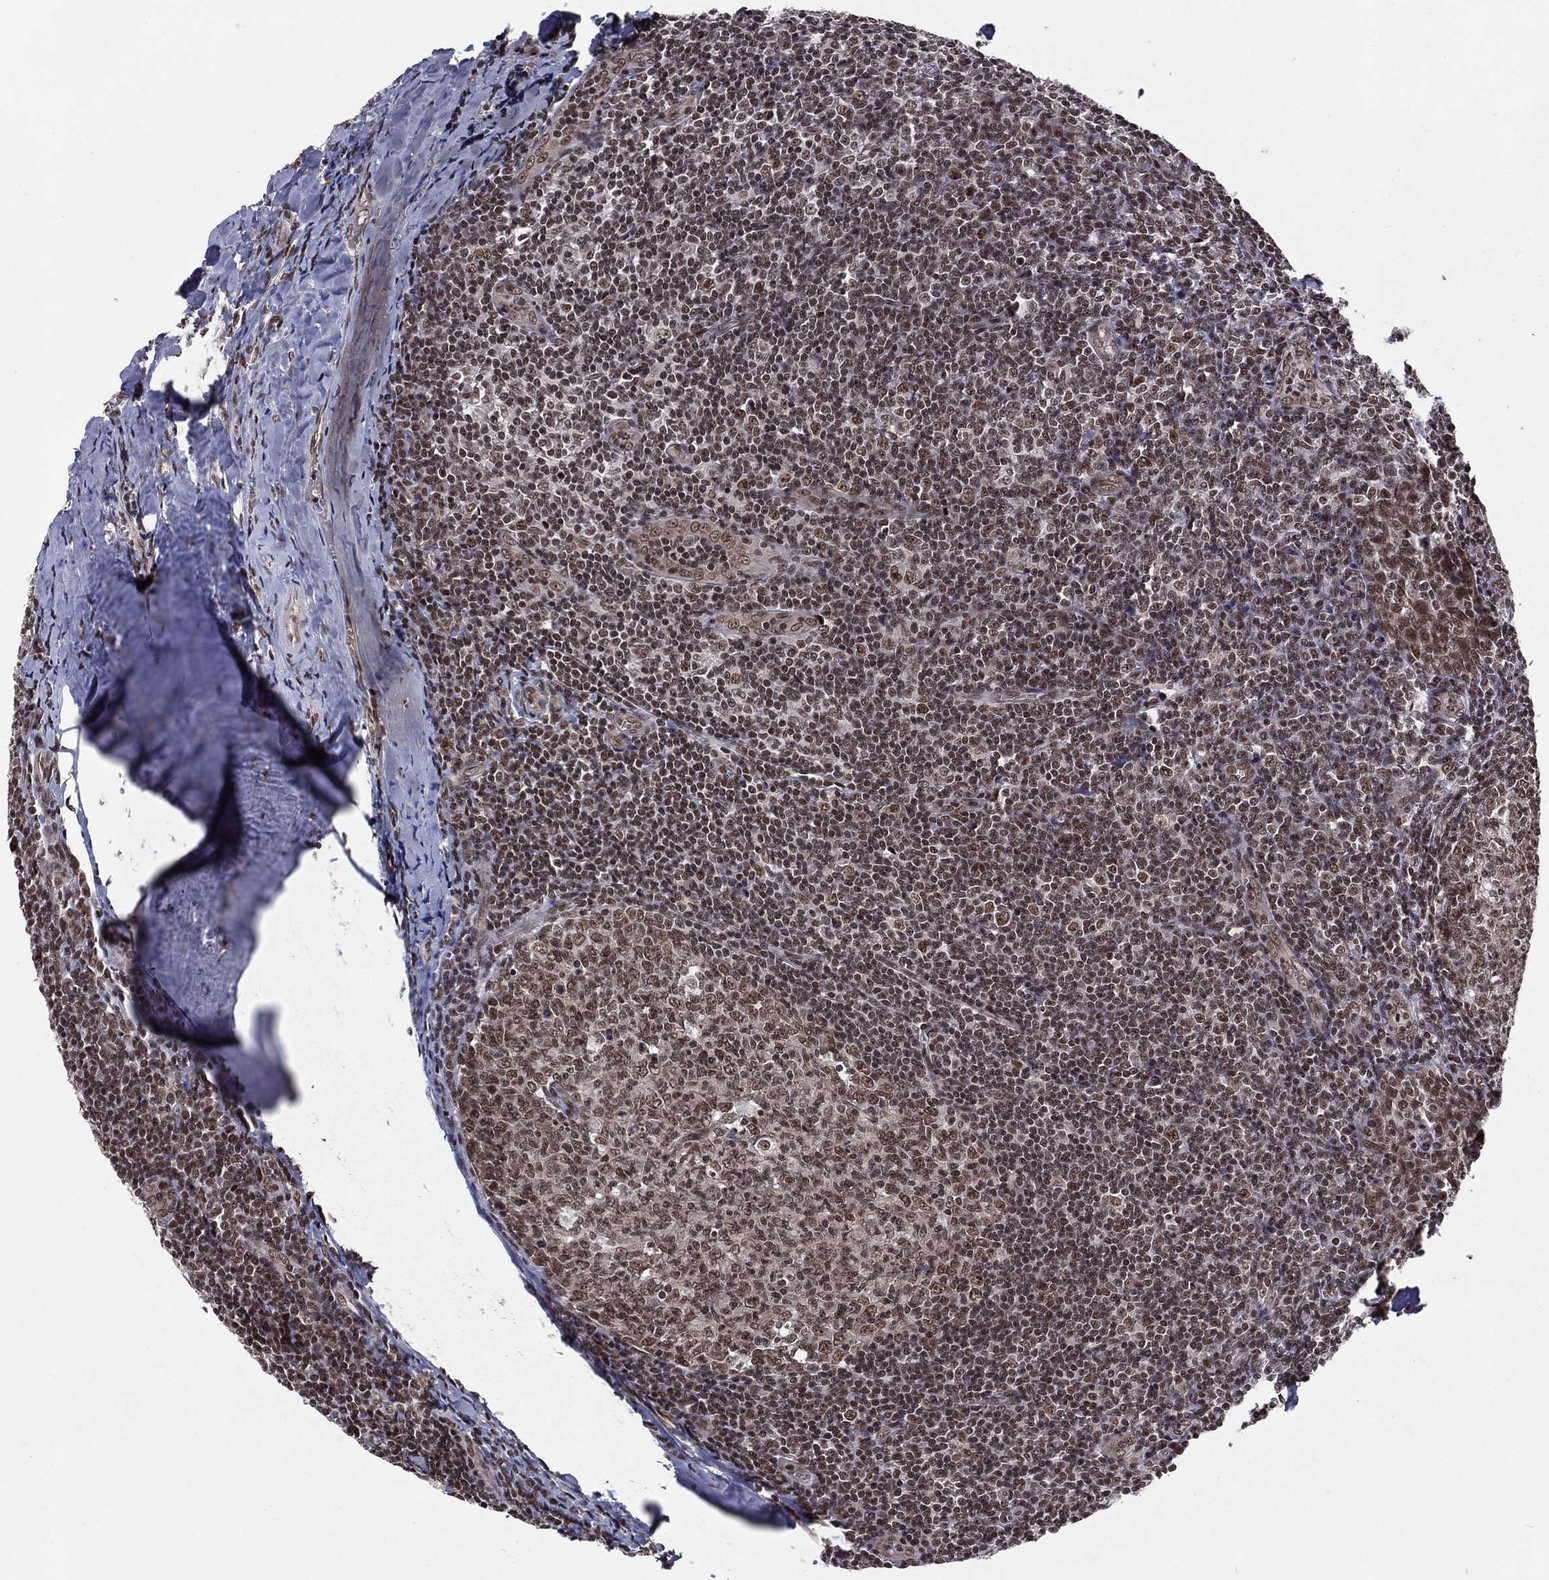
{"staining": {"intensity": "strong", "quantity": ">75%", "location": "nuclear"}, "tissue": "tonsil", "cell_type": "Germinal center cells", "image_type": "normal", "snomed": [{"axis": "morphology", "description": "Normal tissue, NOS"}, {"axis": "topography", "description": "Tonsil"}], "caption": "Germinal center cells display strong nuclear positivity in about >75% of cells in benign tonsil.", "gene": "SMC3", "patient": {"sex": "male", "age": 20}}